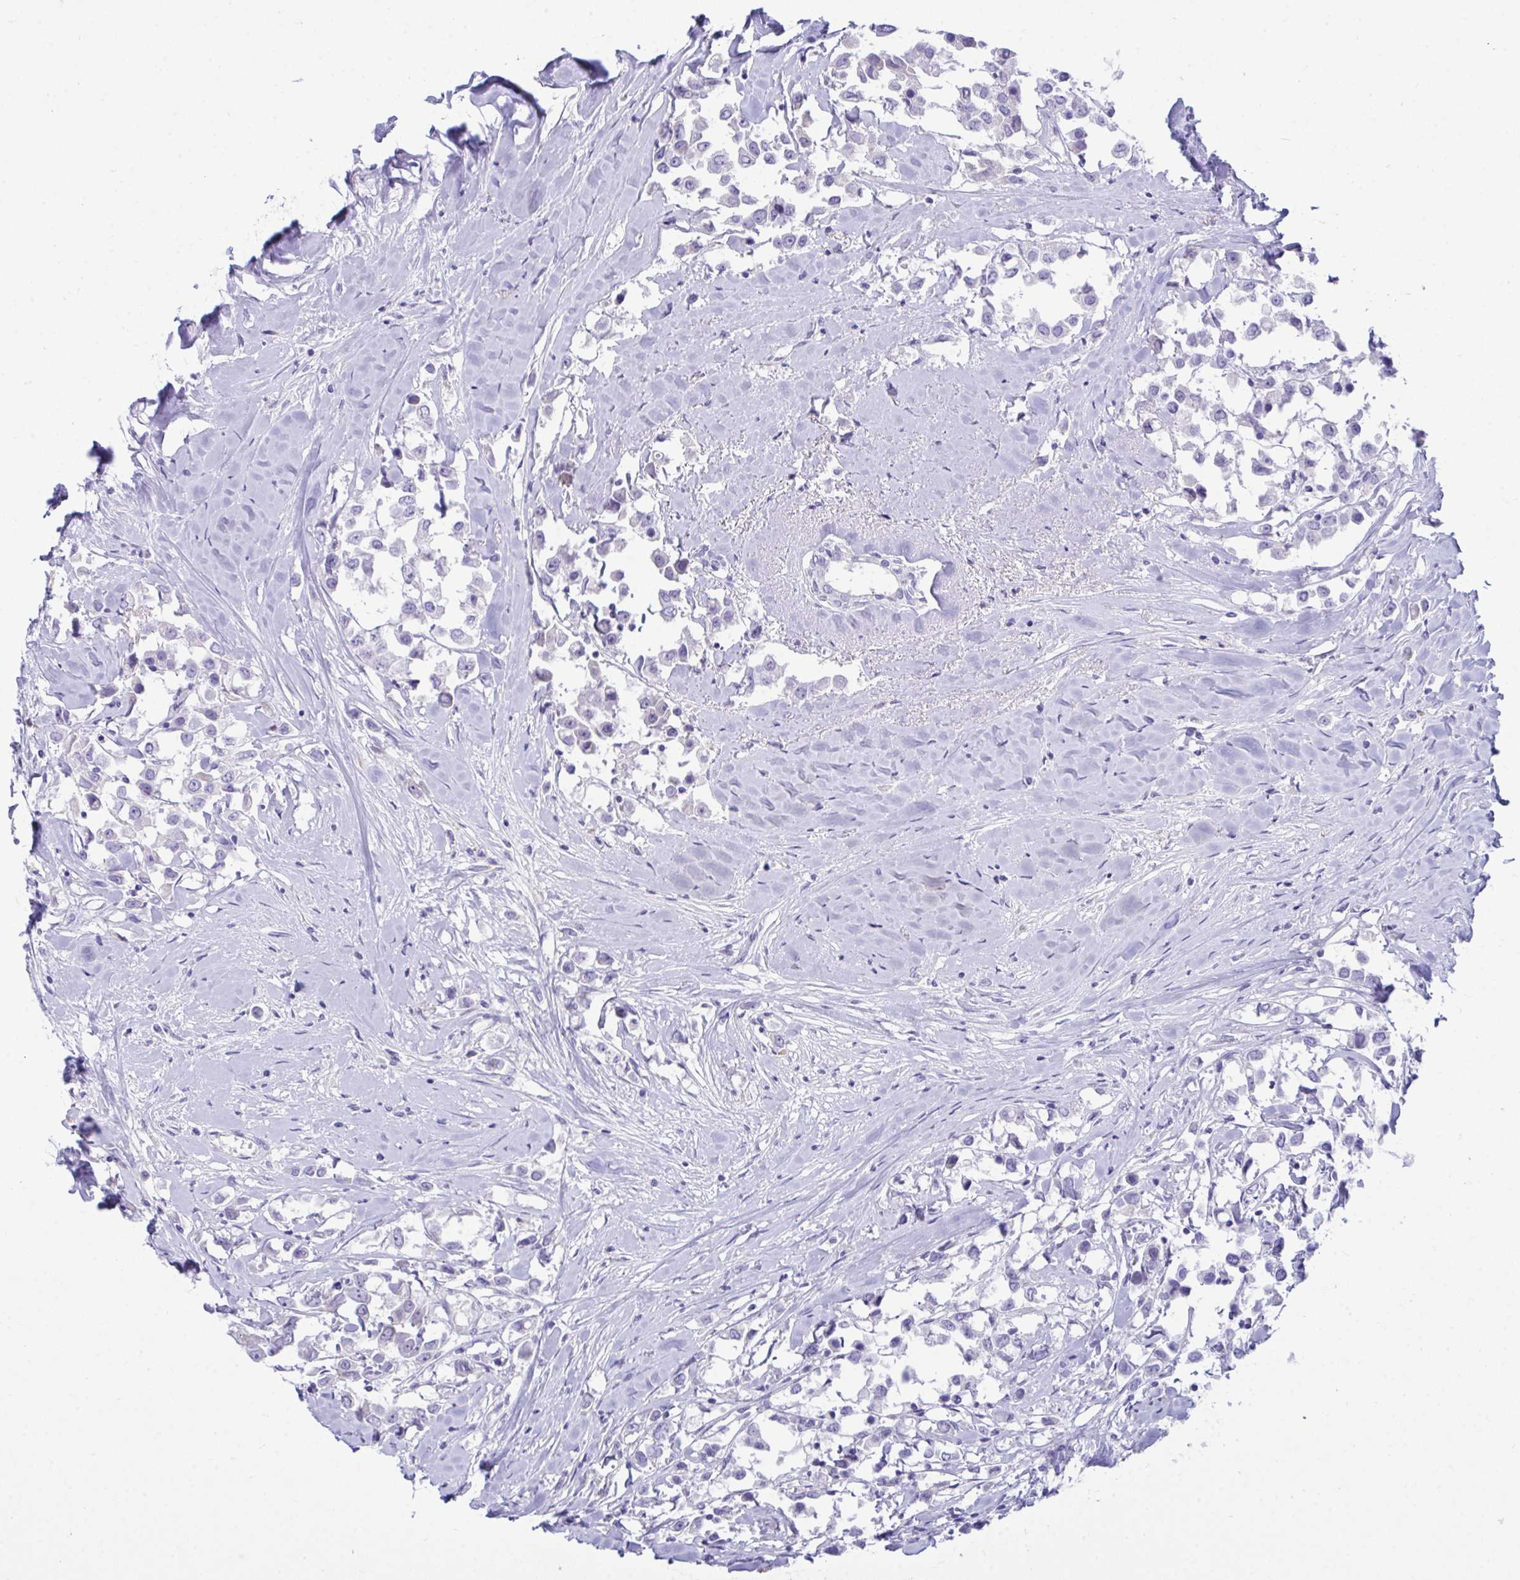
{"staining": {"intensity": "negative", "quantity": "none", "location": "none"}, "tissue": "breast cancer", "cell_type": "Tumor cells", "image_type": "cancer", "snomed": [{"axis": "morphology", "description": "Duct carcinoma"}, {"axis": "topography", "description": "Breast"}], "caption": "Breast infiltrating ductal carcinoma was stained to show a protein in brown. There is no significant staining in tumor cells.", "gene": "GLB1L2", "patient": {"sex": "female", "age": 61}}